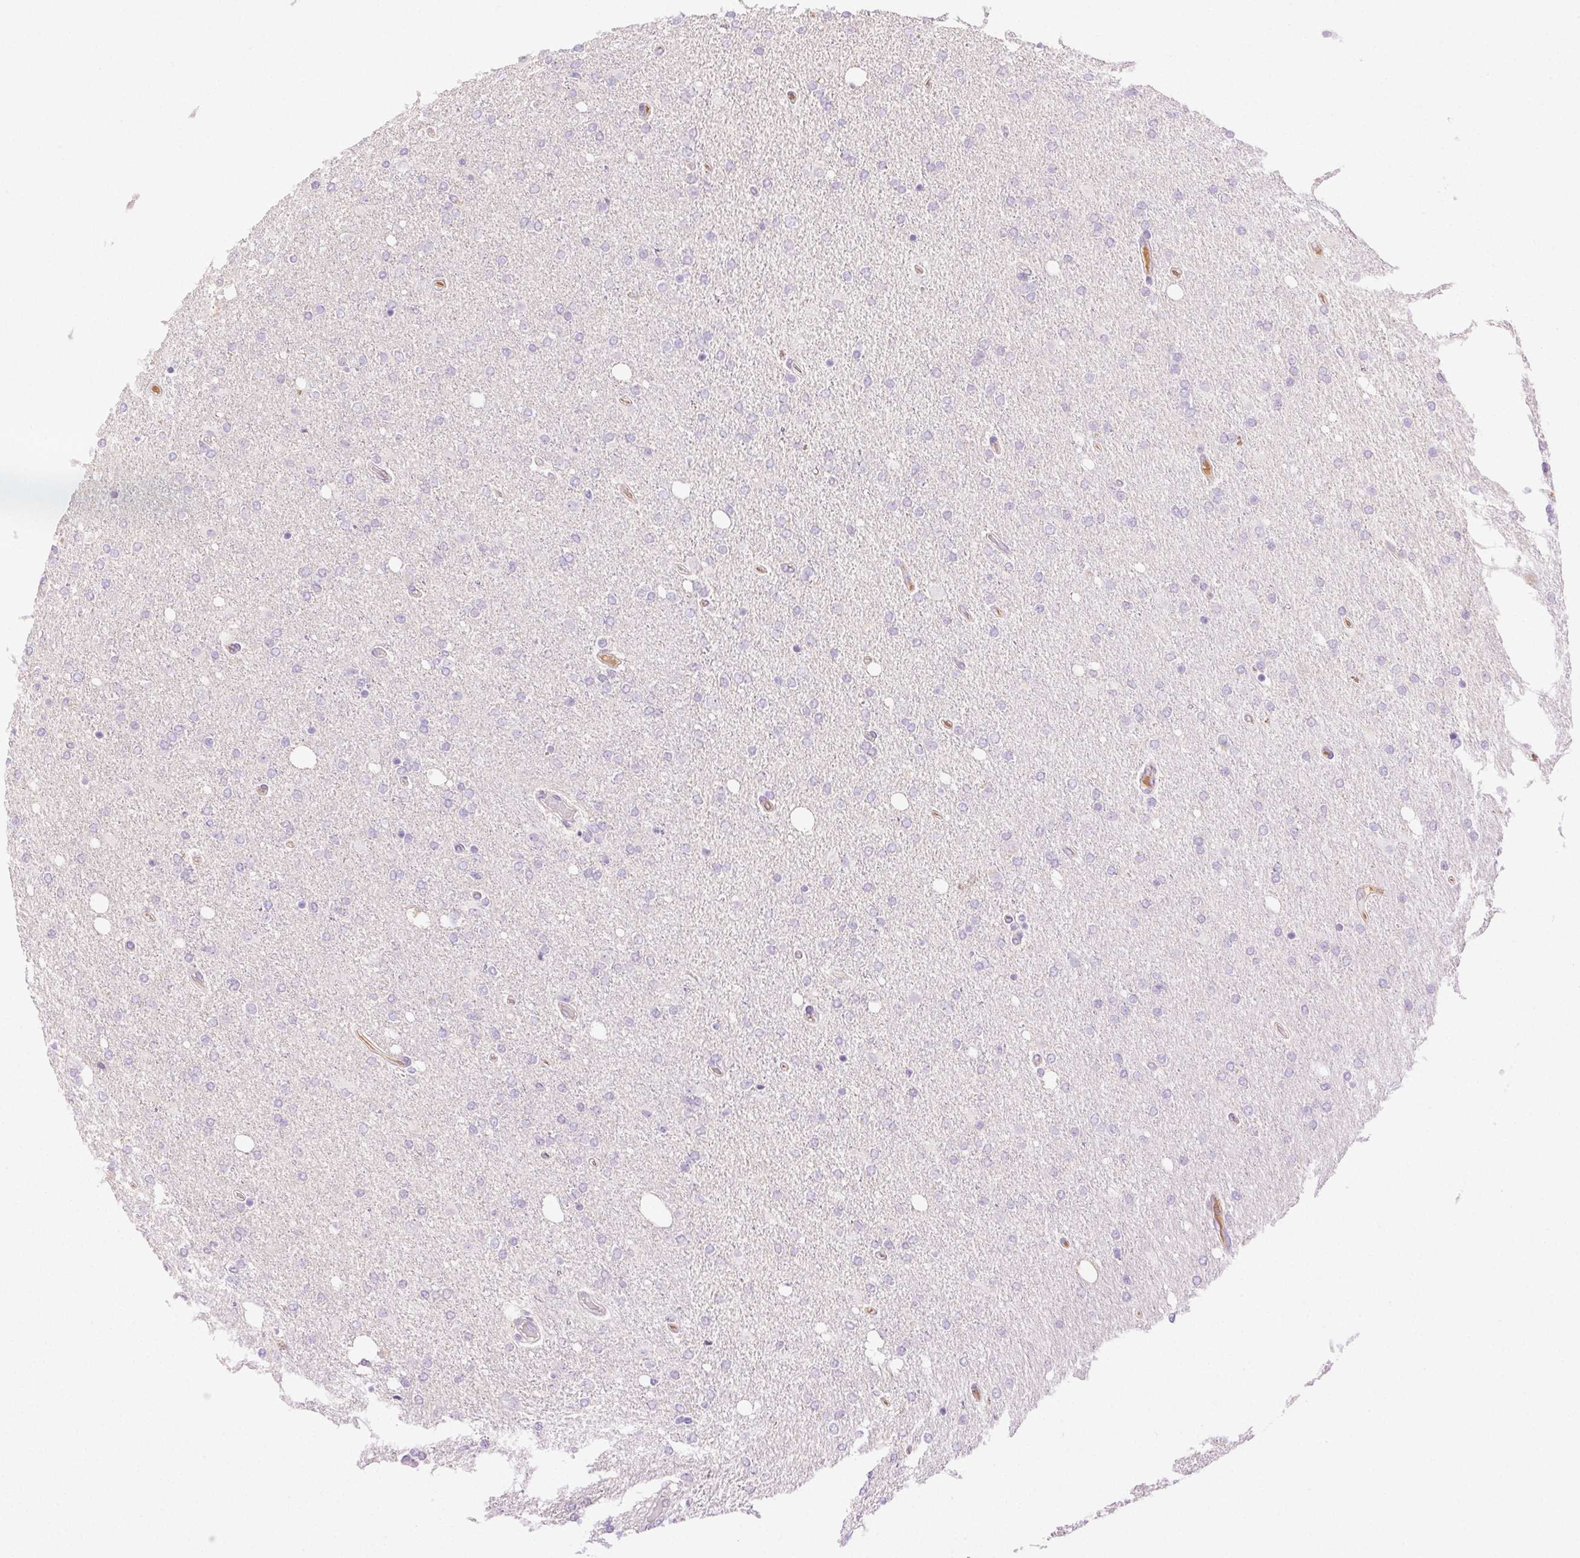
{"staining": {"intensity": "negative", "quantity": "none", "location": "none"}, "tissue": "glioma", "cell_type": "Tumor cells", "image_type": "cancer", "snomed": [{"axis": "morphology", "description": "Glioma, malignant, High grade"}, {"axis": "topography", "description": "Cerebral cortex"}], "caption": "There is no significant expression in tumor cells of glioma.", "gene": "BPIFB2", "patient": {"sex": "male", "age": 70}}